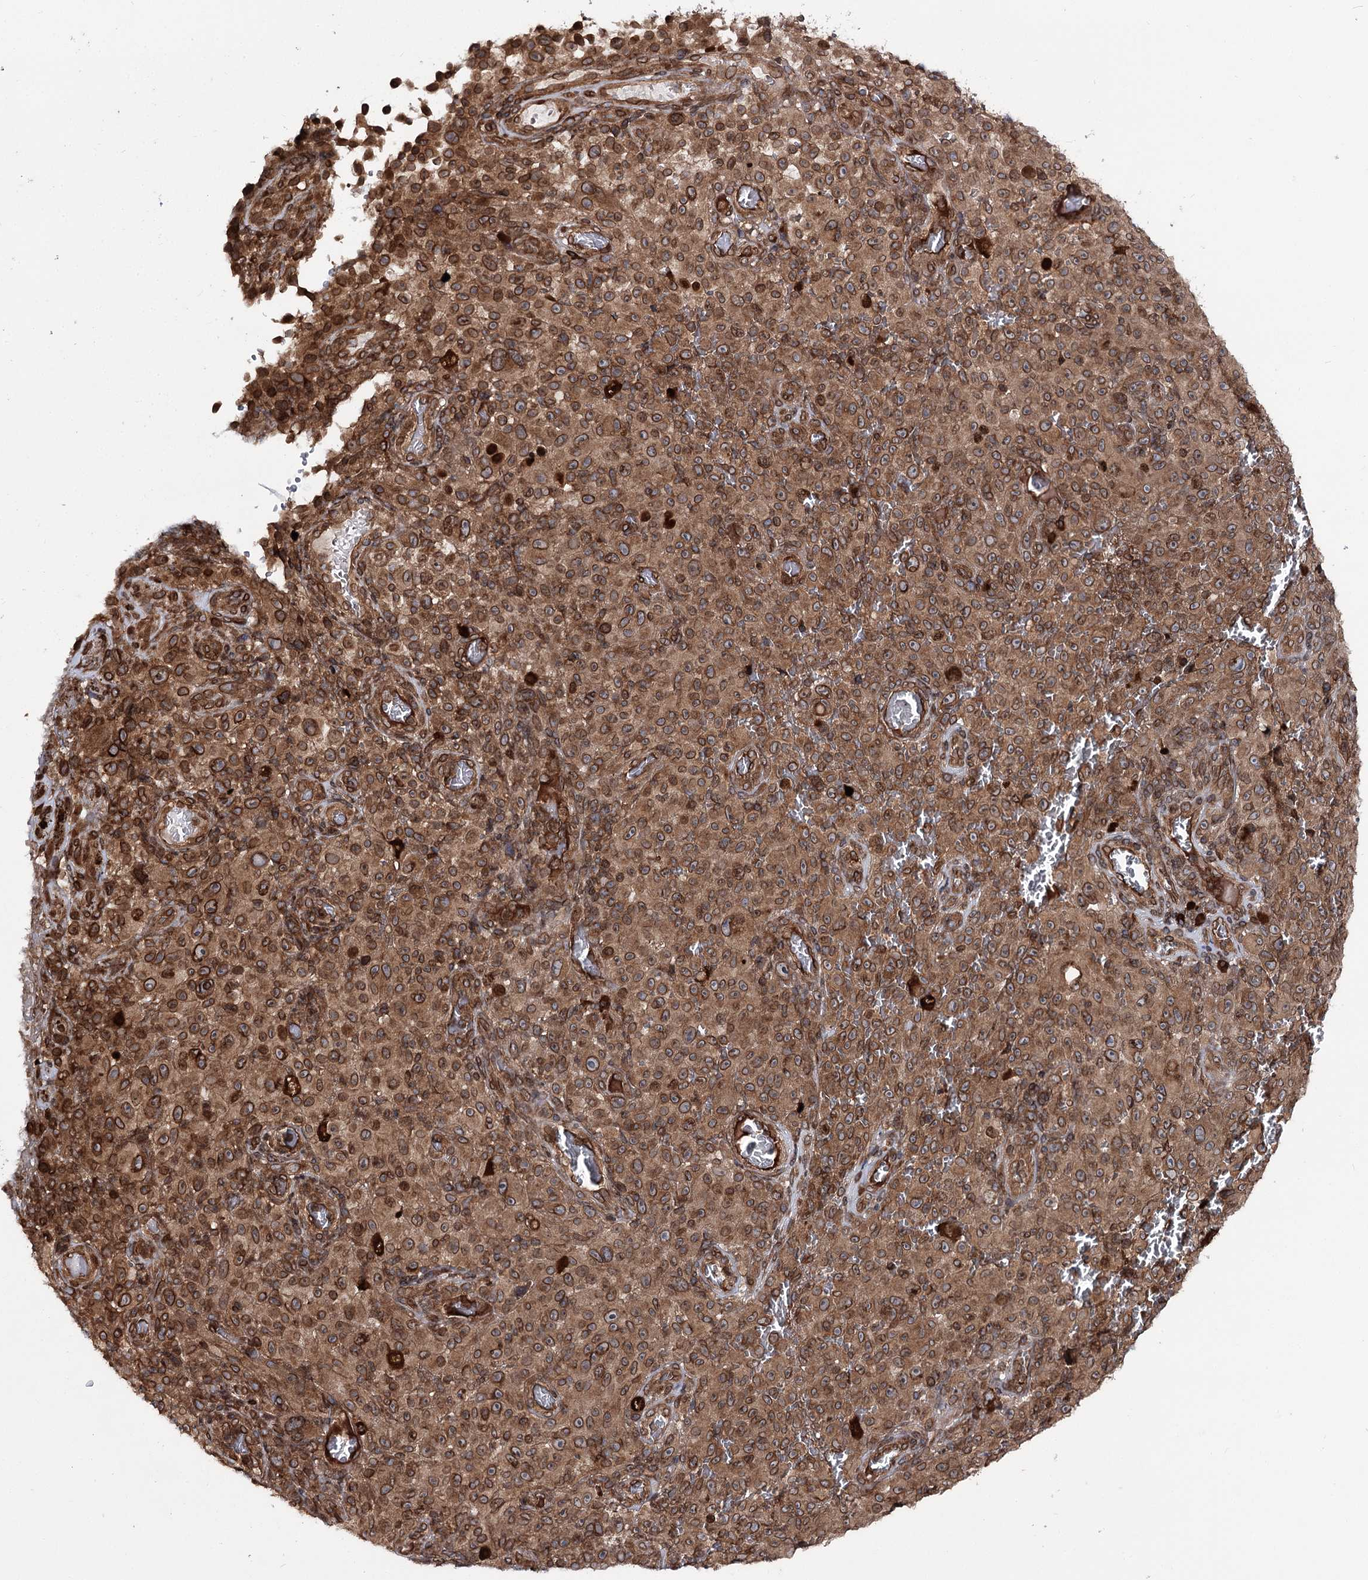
{"staining": {"intensity": "moderate", "quantity": ">75%", "location": "cytoplasmic/membranous,nuclear"}, "tissue": "melanoma", "cell_type": "Tumor cells", "image_type": "cancer", "snomed": [{"axis": "morphology", "description": "Malignant melanoma, NOS"}, {"axis": "topography", "description": "Skin"}], "caption": "A brown stain labels moderate cytoplasmic/membranous and nuclear positivity of a protein in melanoma tumor cells. The staining was performed using DAB to visualize the protein expression in brown, while the nuclei were stained in blue with hematoxylin (Magnification: 20x).", "gene": "FGFR1OP2", "patient": {"sex": "female", "age": 82}}